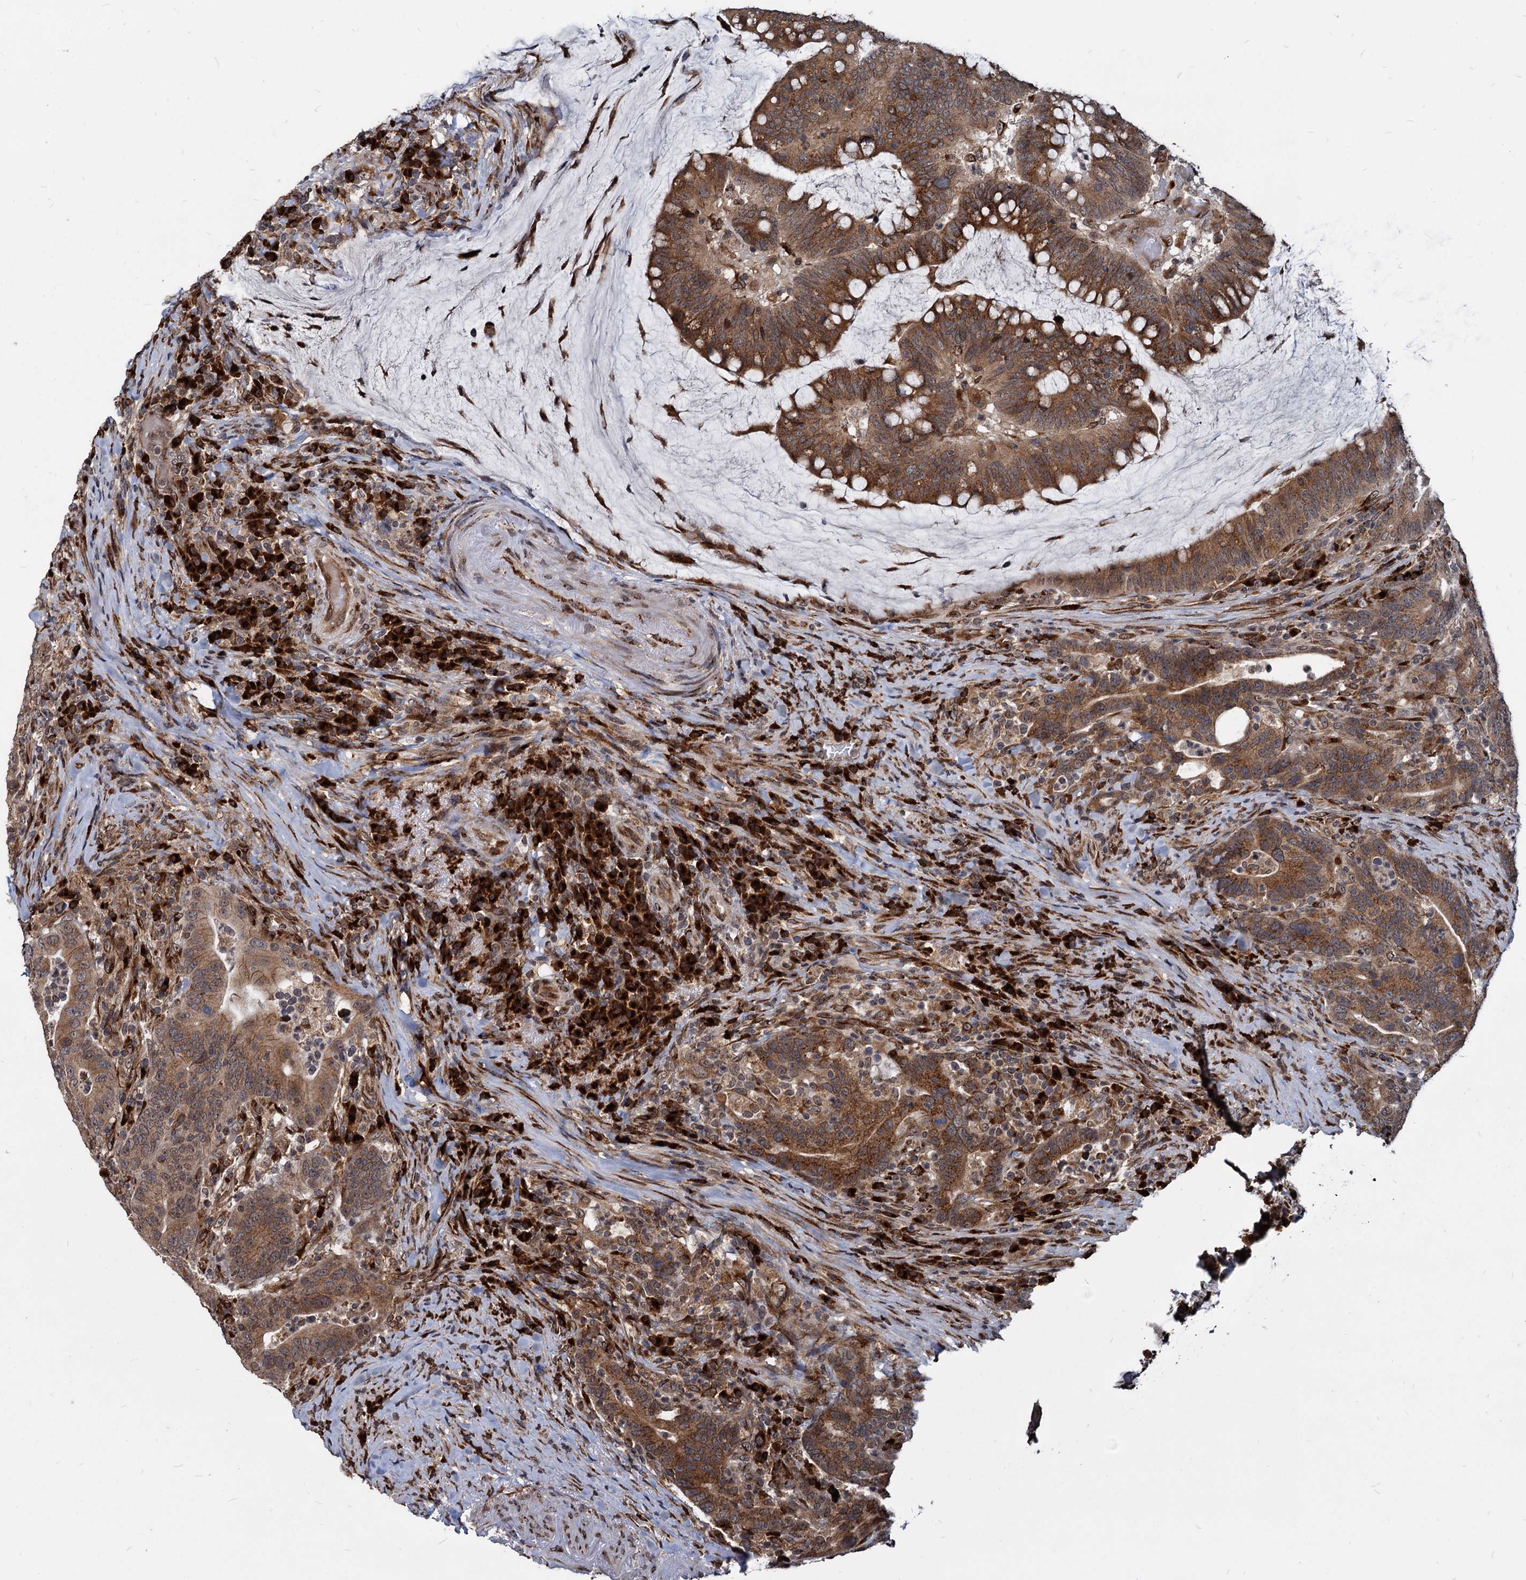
{"staining": {"intensity": "moderate", "quantity": ">75%", "location": "cytoplasmic/membranous"}, "tissue": "colorectal cancer", "cell_type": "Tumor cells", "image_type": "cancer", "snomed": [{"axis": "morphology", "description": "Adenocarcinoma, NOS"}, {"axis": "topography", "description": "Colon"}], "caption": "High-magnification brightfield microscopy of colorectal cancer stained with DAB (3,3'-diaminobenzidine) (brown) and counterstained with hematoxylin (blue). tumor cells exhibit moderate cytoplasmic/membranous staining is seen in about>75% of cells.", "gene": "SAAL1", "patient": {"sex": "female", "age": 66}}